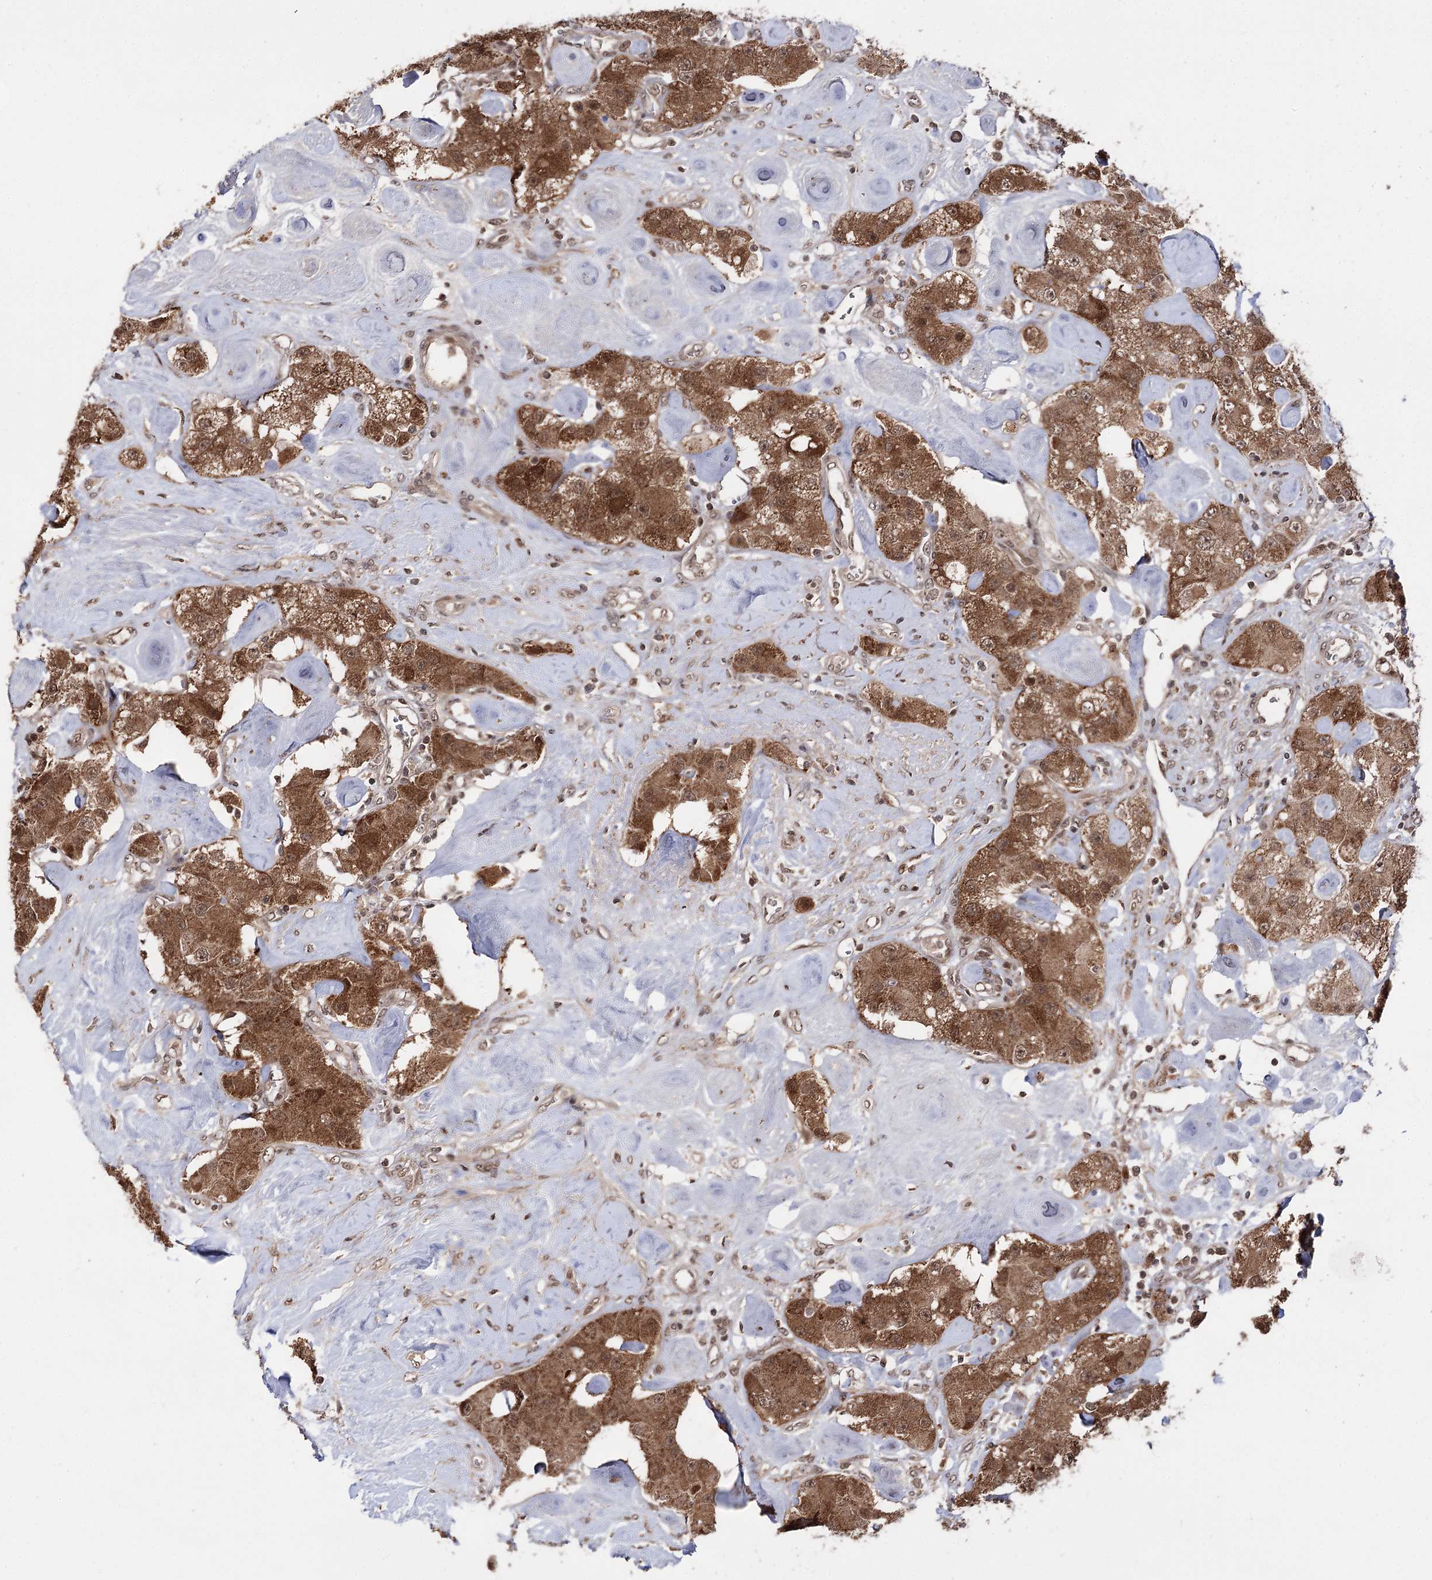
{"staining": {"intensity": "strong", "quantity": ">75%", "location": "cytoplasmic/membranous,nuclear"}, "tissue": "carcinoid", "cell_type": "Tumor cells", "image_type": "cancer", "snomed": [{"axis": "morphology", "description": "Carcinoid, malignant, NOS"}, {"axis": "topography", "description": "Pancreas"}], "caption": "Immunohistochemistry image of human carcinoid (malignant) stained for a protein (brown), which displays high levels of strong cytoplasmic/membranous and nuclear staining in approximately >75% of tumor cells.", "gene": "FAM53B", "patient": {"sex": "male", "age": 41}}